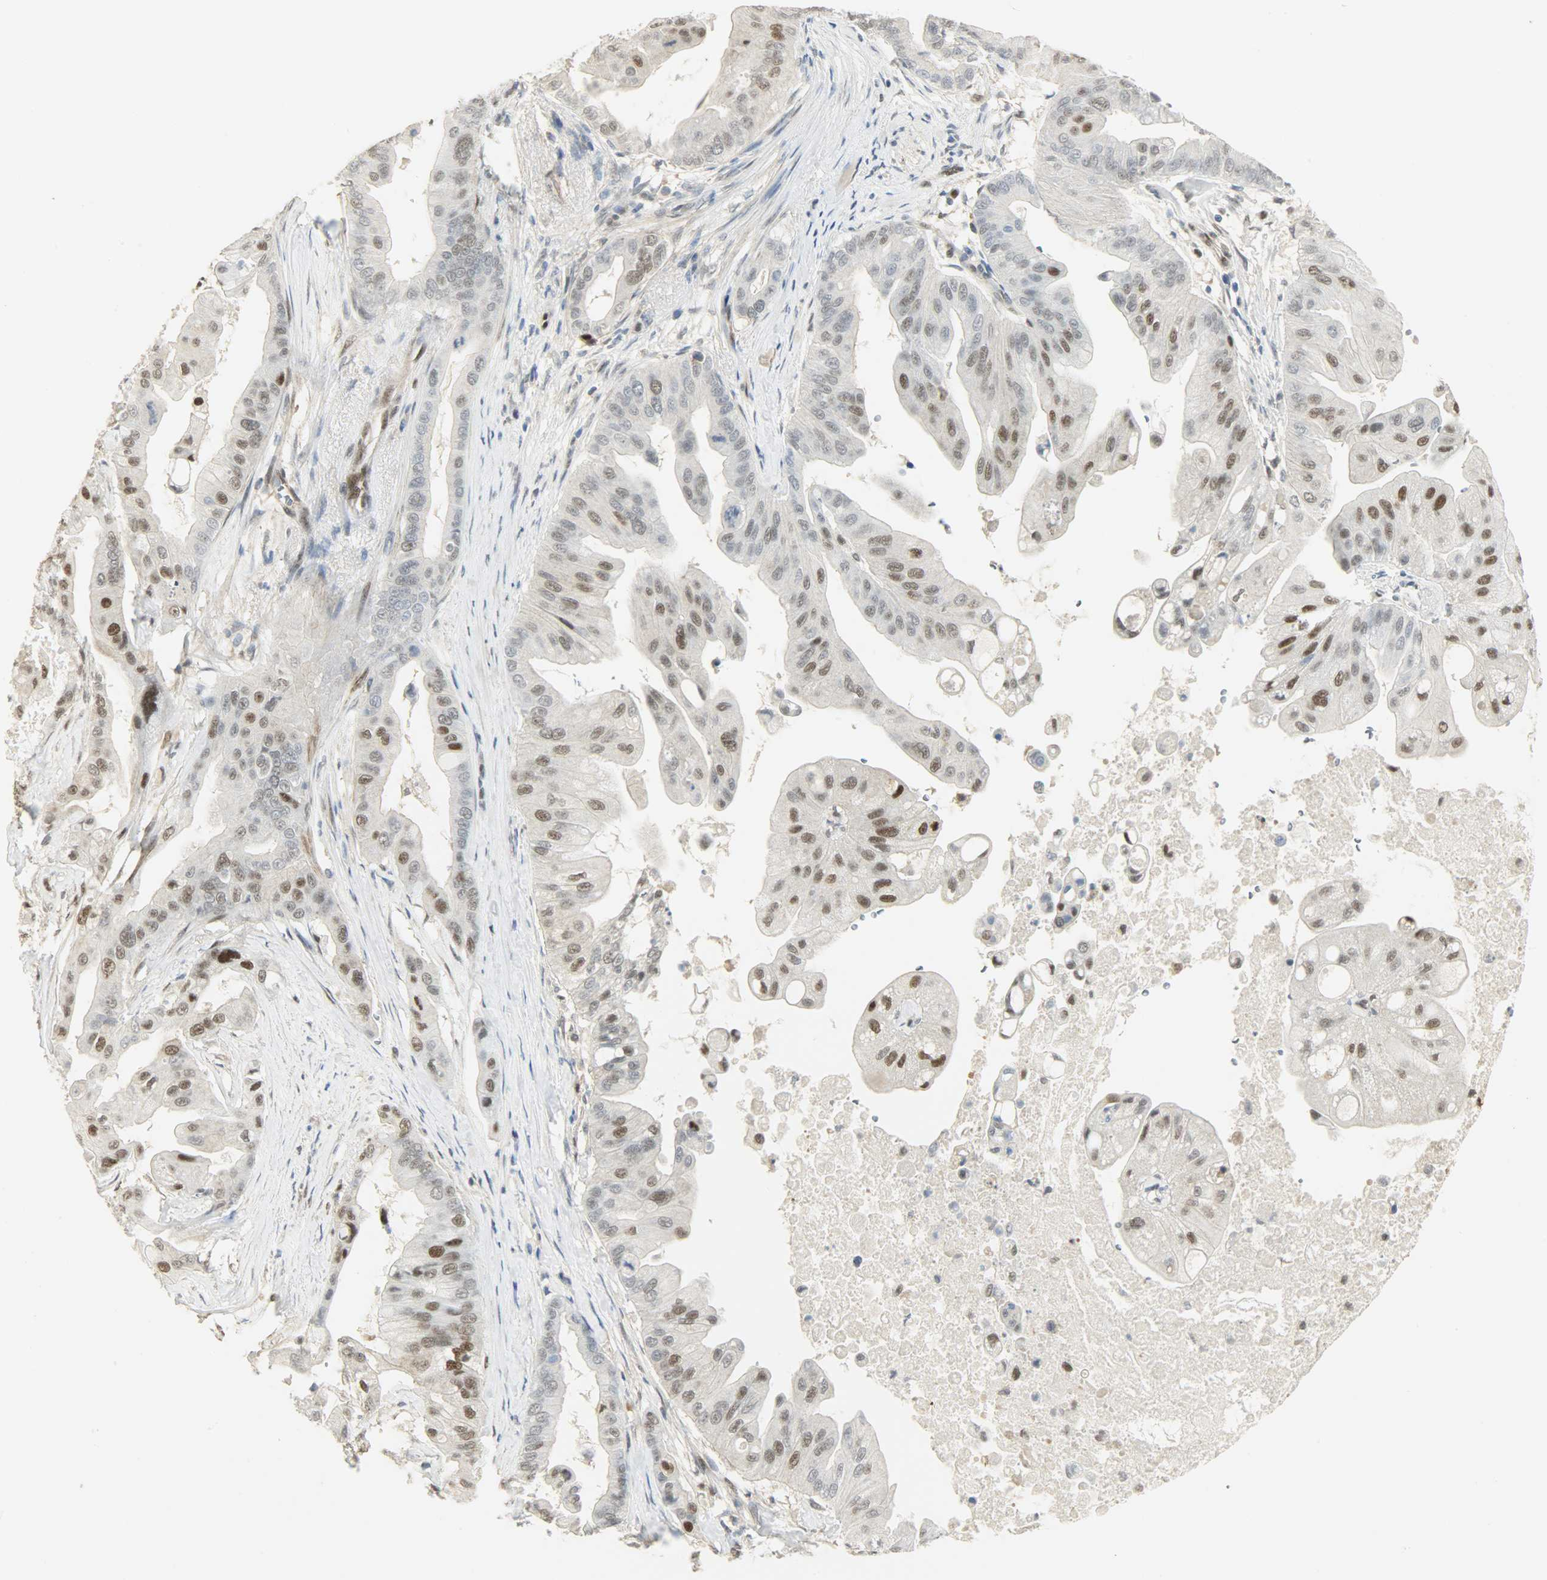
{"staining": {"intensity": "moderate", "quantity": "25%-75%", "location": "nuclear"}, "tissue": "pancreatic cancer", "cell_type": "Tumor cells", "image_type": "cancer", "snomed": [{"axis": "morphology", "description": "Adenocarcinoma, NOS"}, {"axis": "topography", "description": "Pancreas"}], "caption": "Approximately 25%-75% of tumor cells in human pancreatic adenocarcinoma reveal moderate nuclear protein staining as visualized by brown immunohistochemical staining.", "gene": "NPEPL1", "patient": {"sex": "female", "age": 75}}